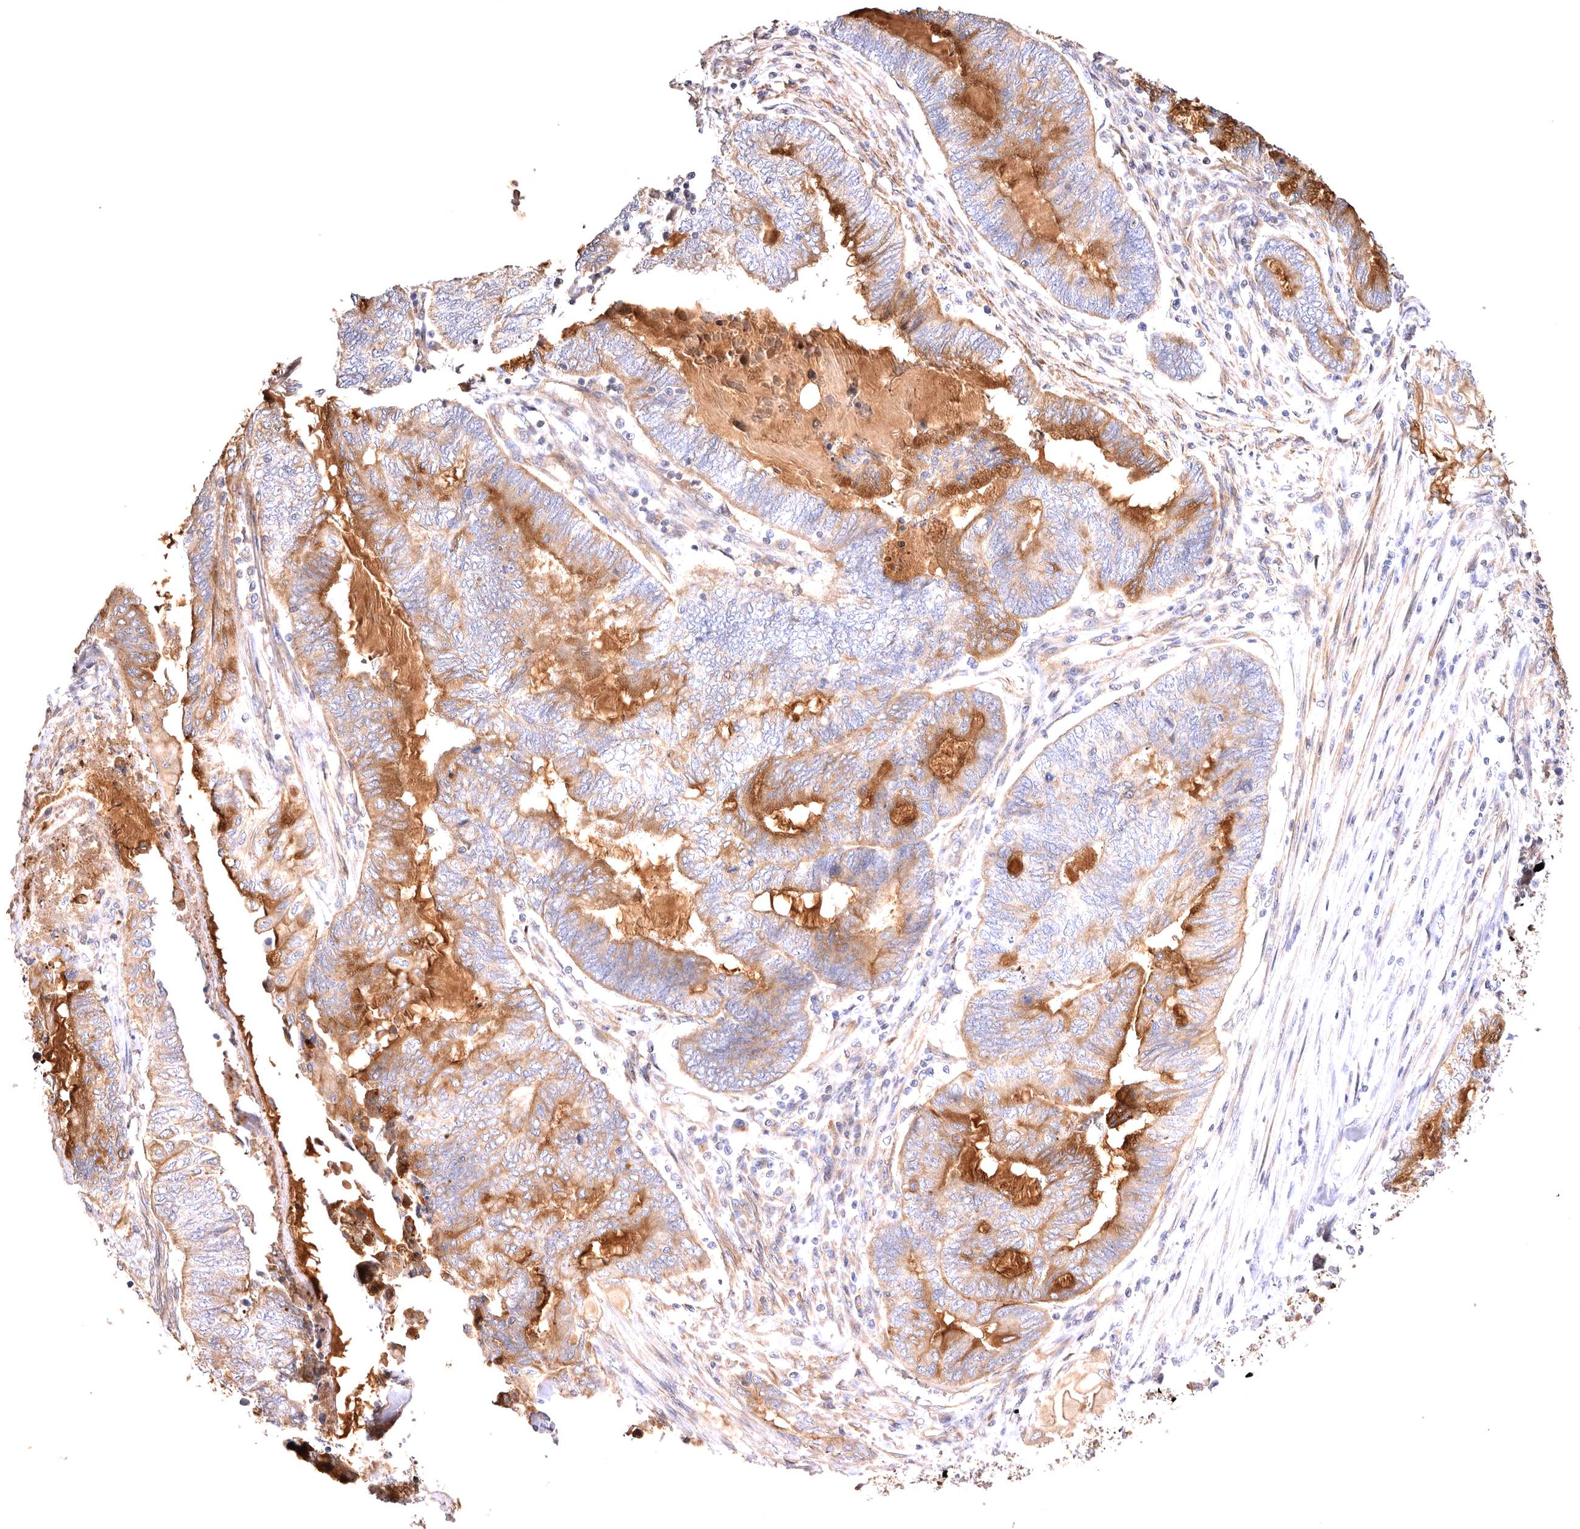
{"staining": {"intensity": "moderate", "quantity": "25%-75%", "location": "cytoplasmic/membranous"}, "tissue": "endometrial cancer", "cell_type": "Tumor cells", "image_type": "cancer", "snomed": [{"axis": "morphology", "description": "Adenocarcinoma, NOS"}, {"axis": "topography", "description": "Uterus"}, {"axis": "topography", "description": "Endometrium"}], "caption": "Adenocarcinoma (endometrial) stained for a protein (brown) reveals moderate cytoplasmic/membranous positive positivity in about 25%-75% of tumor cells.", "gene": "VPS45", "patient": {"sex": "female", "age": 70}}